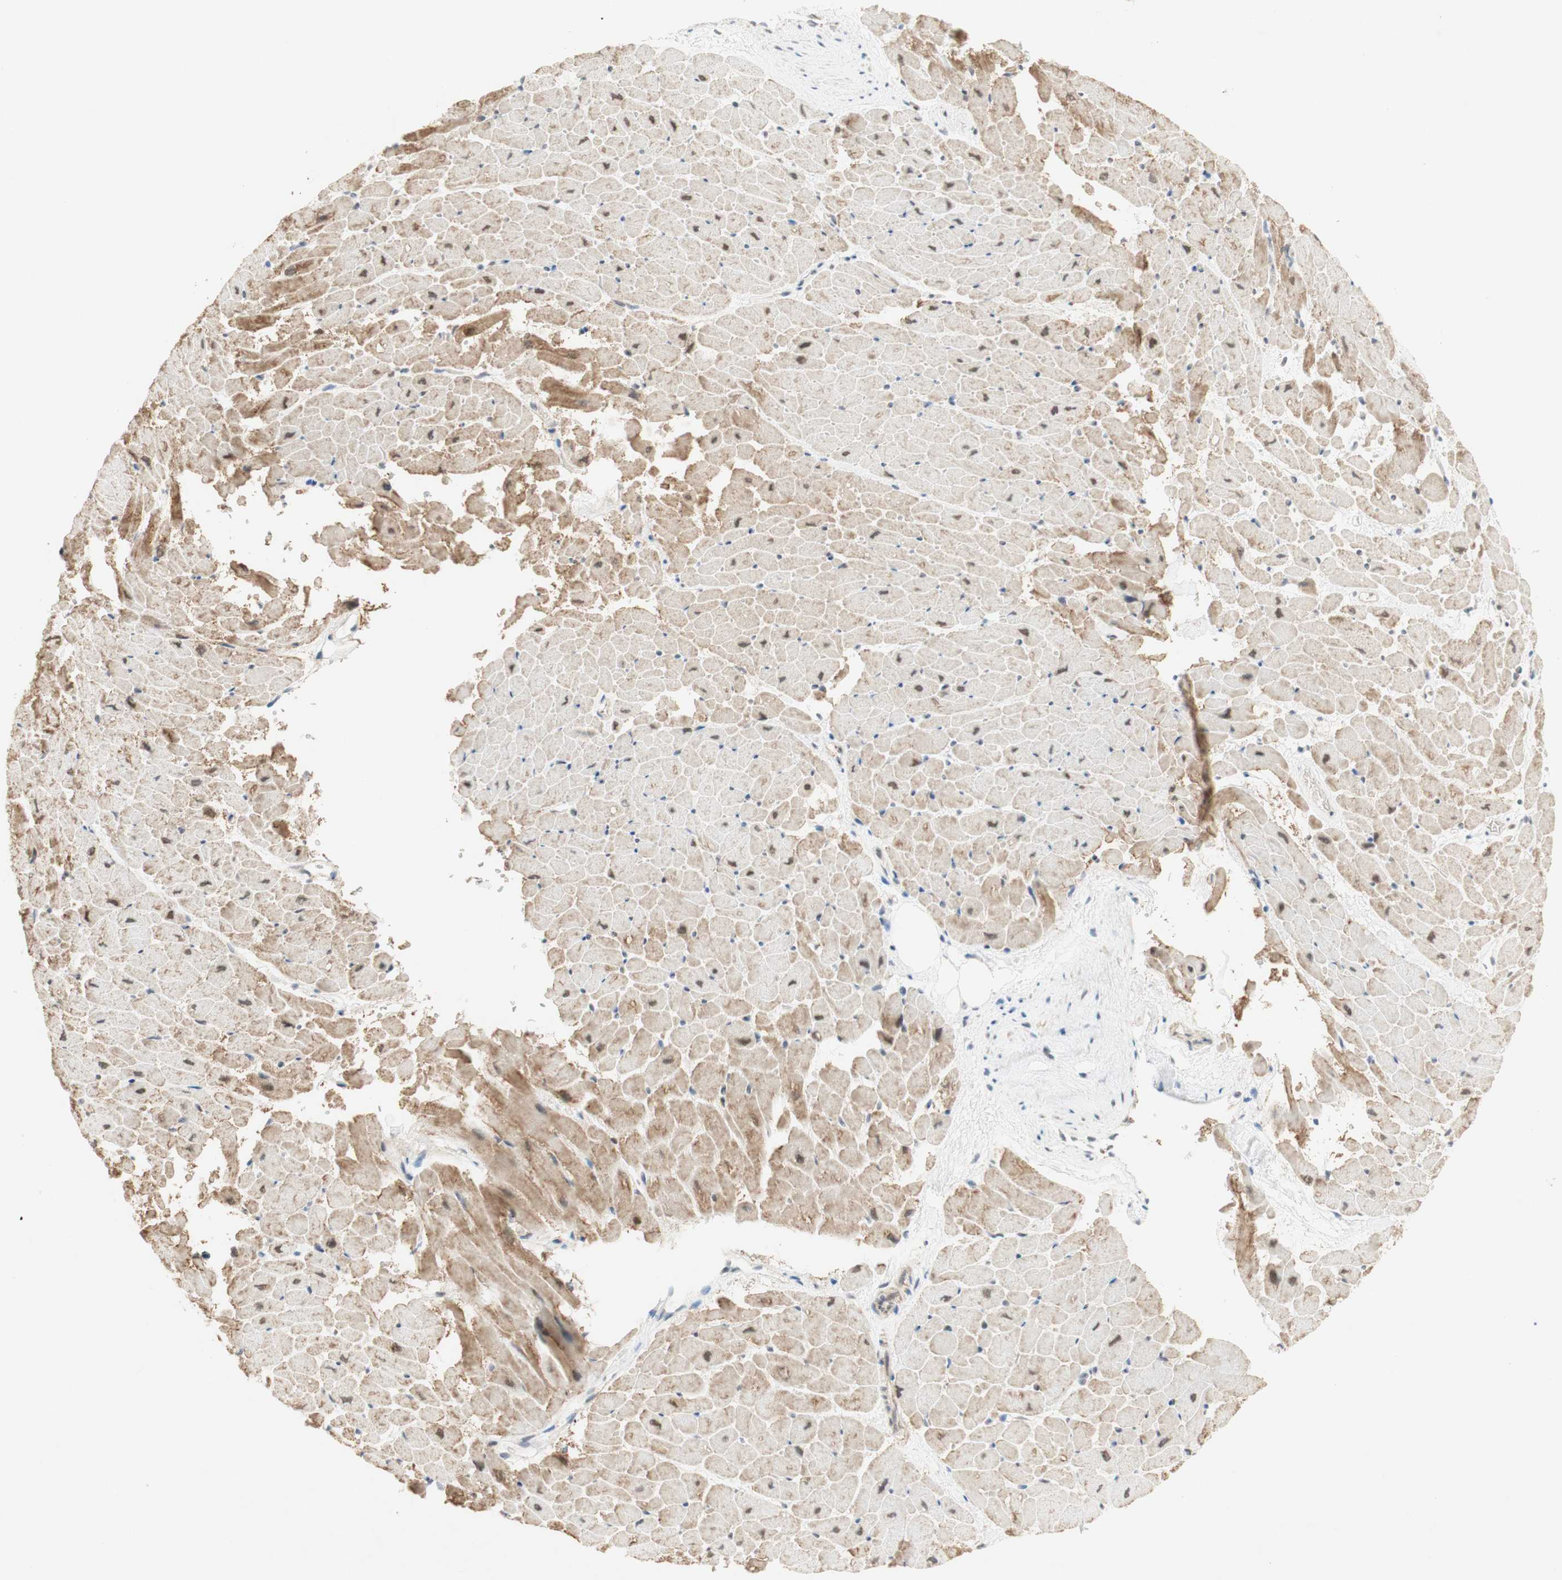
{"staining": {"intensity": "moderate", "quantity": "25%-75%", "location": "cytoplasmic/membranous"}, "tissue": "heart muscle", "cell_type": "Cardiomyocytes", "image_type": "normal", "snomed": [{"axis": "morphology", "description": "Normal tissue, NOS"}, {"axis": "topography", "description": "Heart"}], "caption": "Immunohistochemistry (IHC) image of unremarkable human heart muscle stained for a protein (brown), which displays medium levels of moderate cytoplasmic/membranous staining in approximately 25%-75% of cardiomyocytes.", "gene": "DNMT3A", "patient": {"sex": "male", "age": 45}}